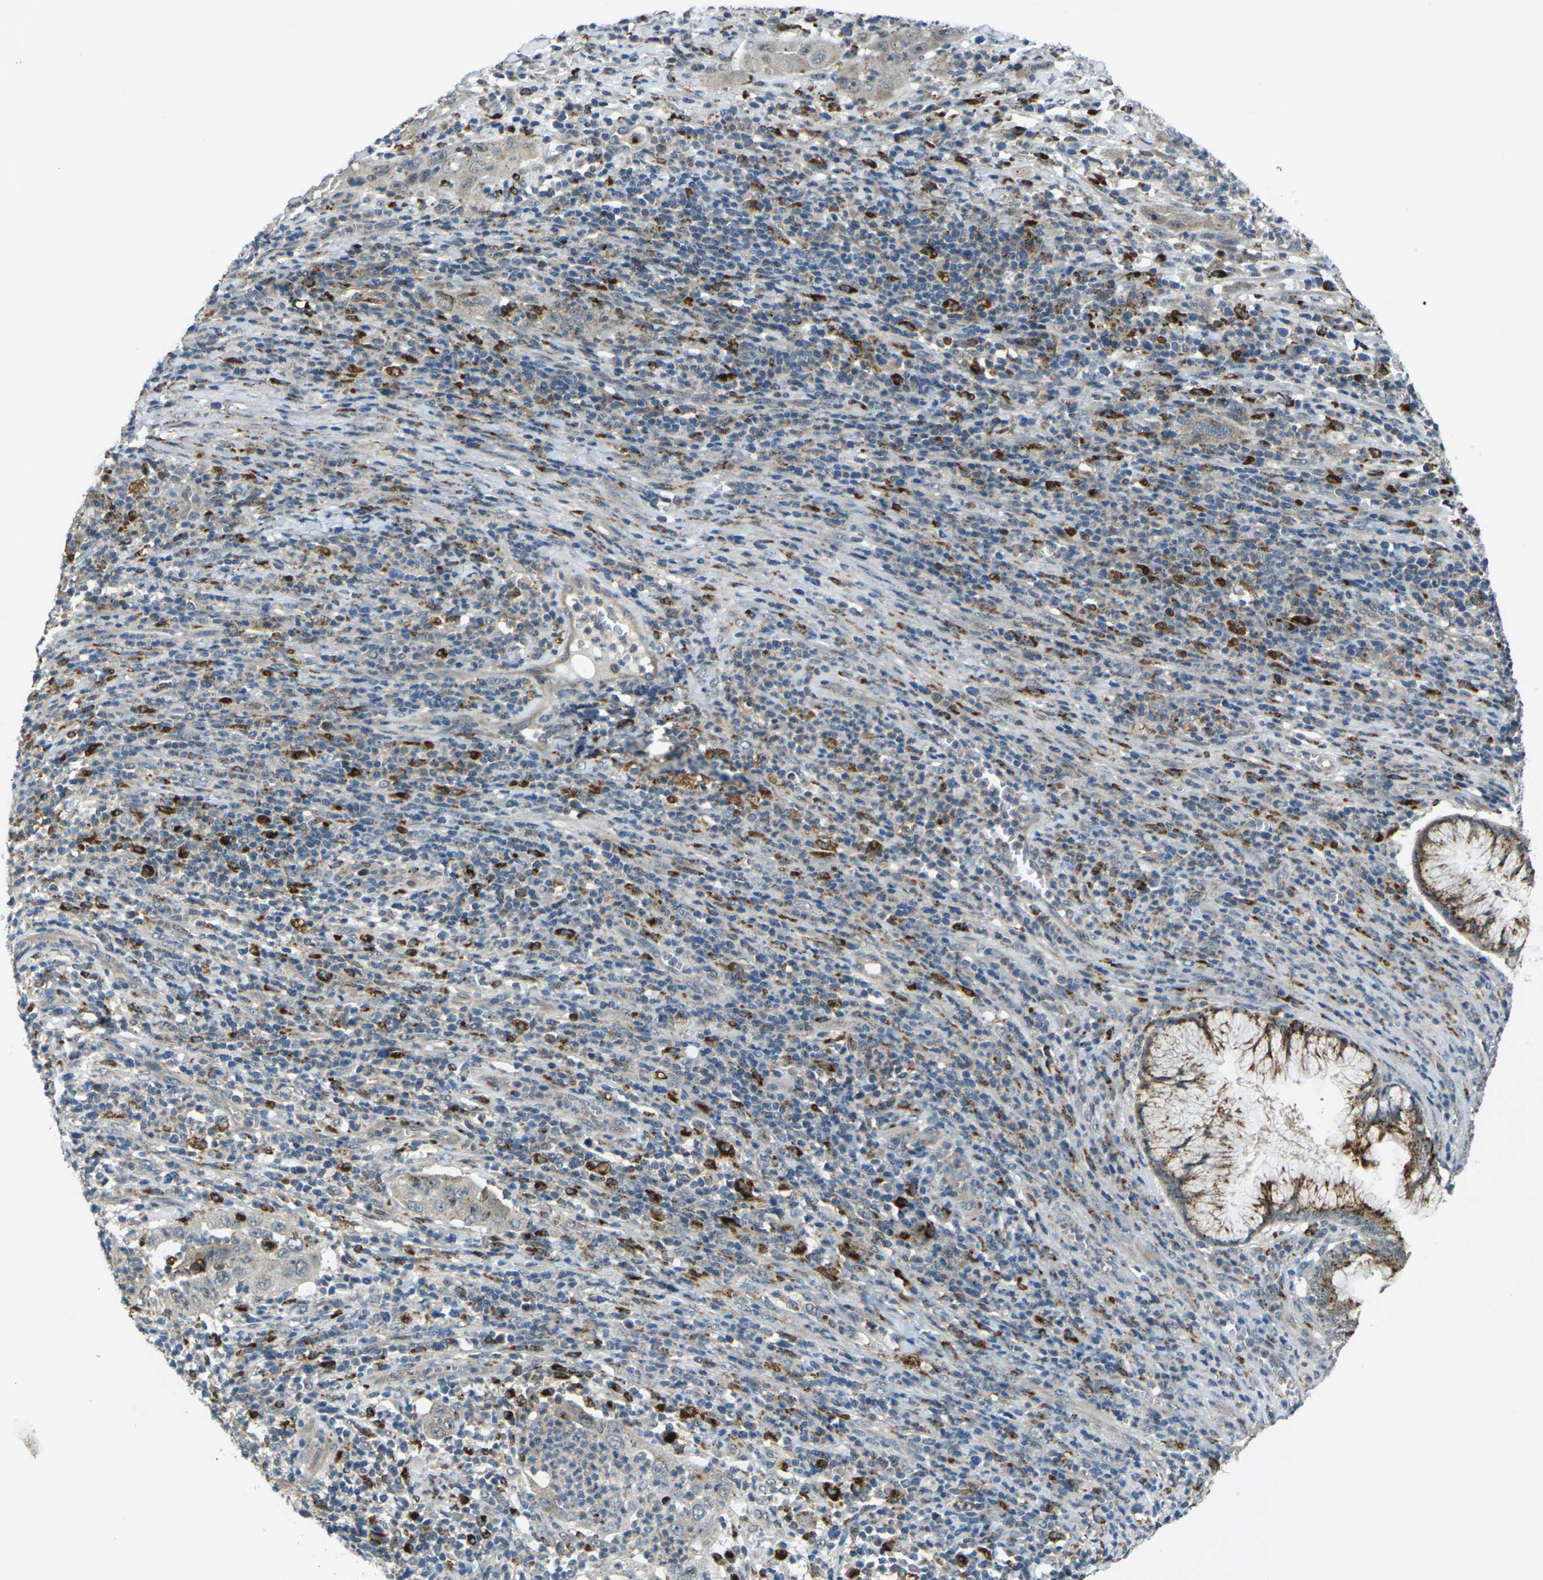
{"staining": {"intensity": "weak", "quantity": ">75%", "location": "cytoplasmic/membranous"}, "tissue": "cervical cancer", "cell_type": "Tumor cells", "image_type": "cancer", "snomed": [{"axis": "morphology", "description": "Squamous cell carcinoma, NOS"}, {"axis": "topography", "description": "Cervix"}], "caption": "Squamous cell carcinoma (cervical) stained for a protein (brown) shows weak cytoplasmic/membranous positive staining in approximately >75% of tumor cells.", "gene": "SLC31A2", "patient": {"sex": "female", "age": 32}}